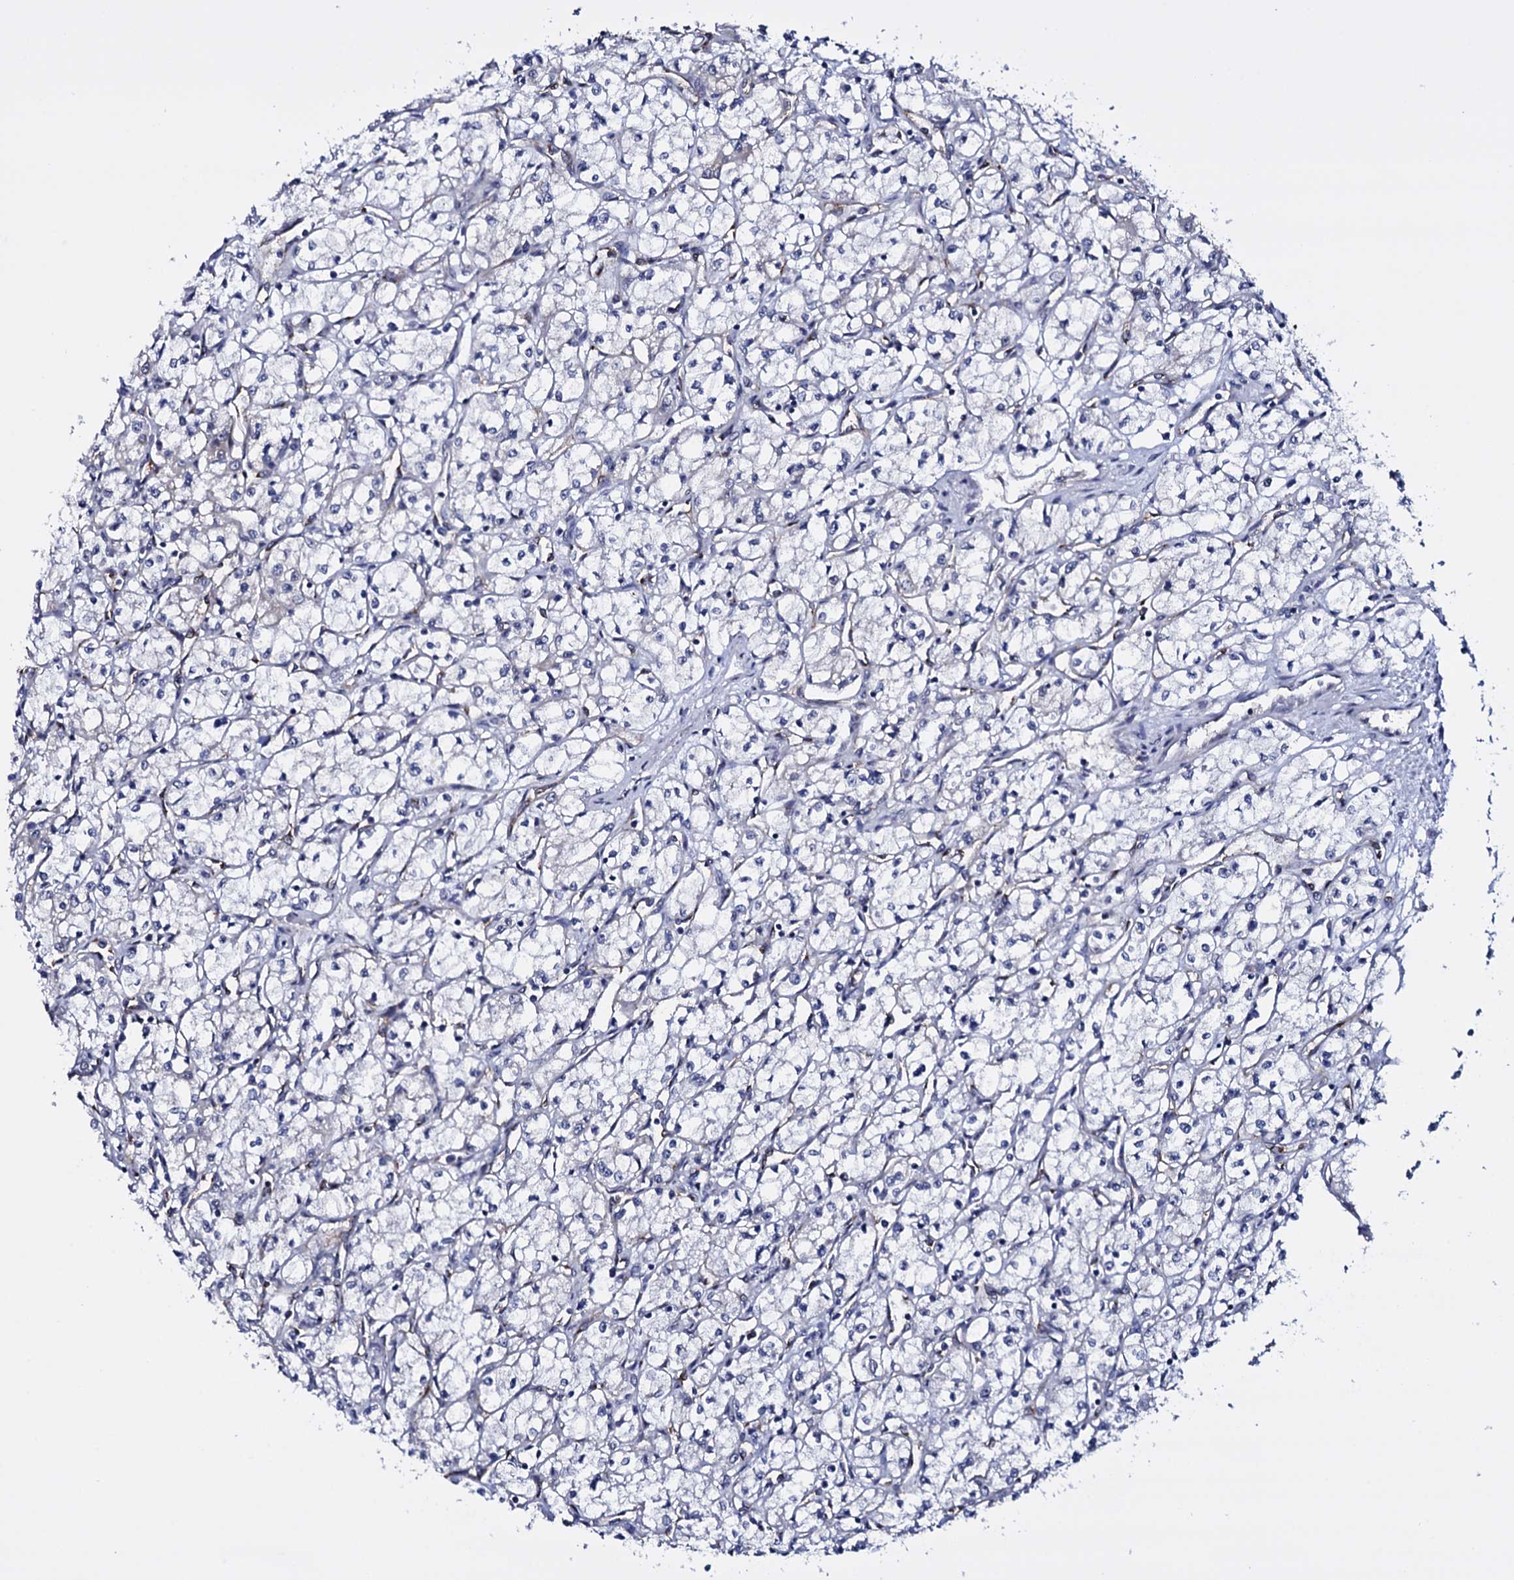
{"staining": {"intensity": "negative", "quantity": "none", "location": "none"}, "tissue": "renal cancer", "cell_type": "Tumor cells", "image_type": "cancer", "snomed": [{"axis": "morphology", "description": "Adenocarcinoma, NOS"}, {"axis": "topography", "description": "Kidney"}], "caption": "Human renal cancer (adenocarcinoma) stained for a protein using IHC shows no expression in tumor cells.", "gene": "GAREM1", "patient": {"sex": "male", "age": 59}}